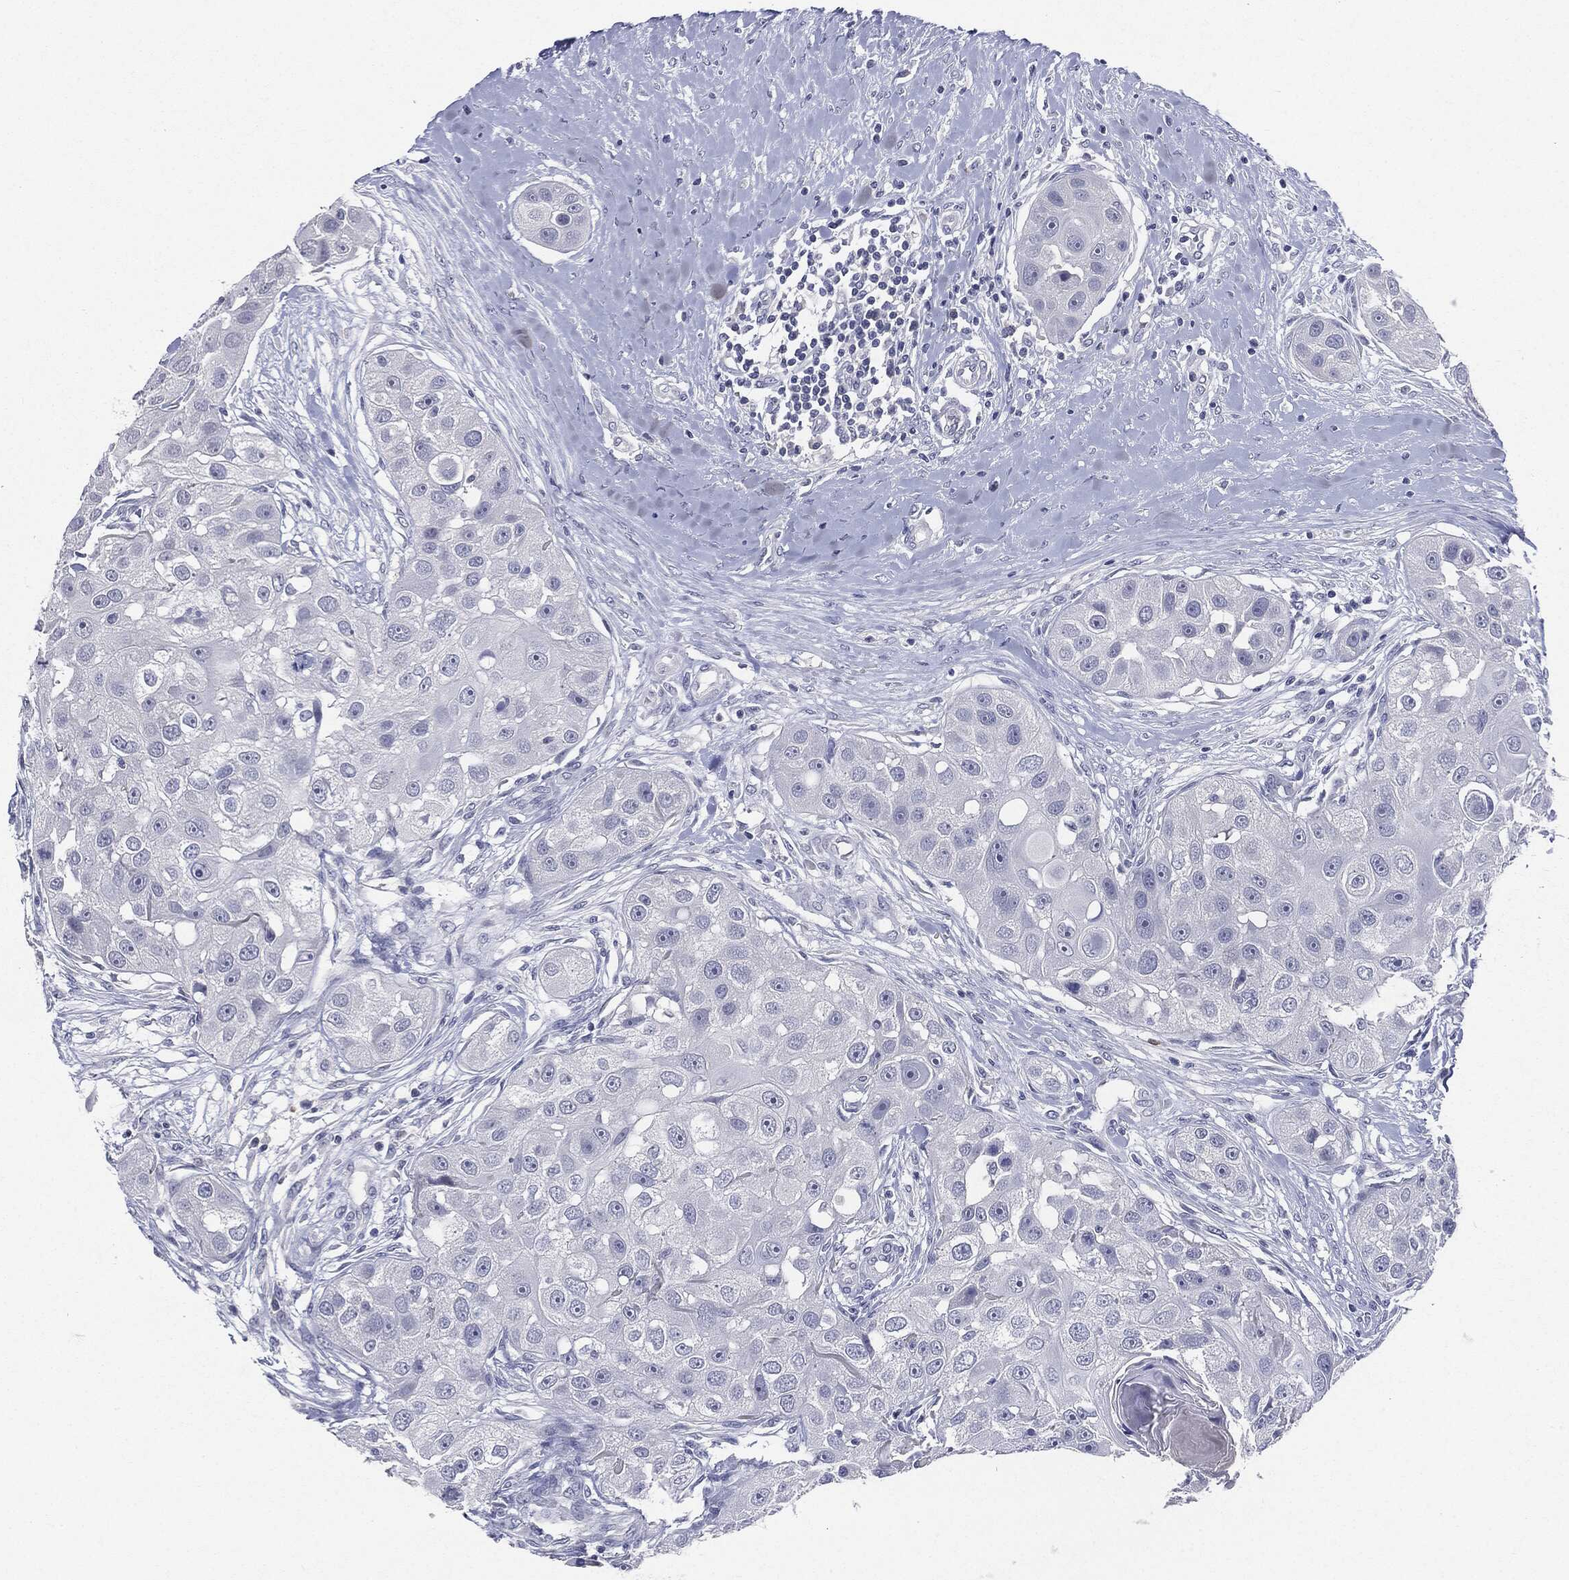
{"staining": {"intensity": "negative", "quantity": "none", "location": "none"}, "tissue": "head and neck cancer", "cell_type": "Tumor cells", "image_type": "cancer", "snomed": [{"axis": "morphology", "description": "Normal tissue, NOS"}, {"axis": "morphology", "description": "Squamous cell carcinoma, NOS"}, {"axis": "topography", "description": "Skeletal muscle"}, {"axis": "topography", "description": "Head-Neck"}], "caption": "Tumor cells are negative for protein expression in human head and neck cancer (squamous cell carcinoma).", "gene": "CGB1", "patient": {"sex": "male", "age": 51}}